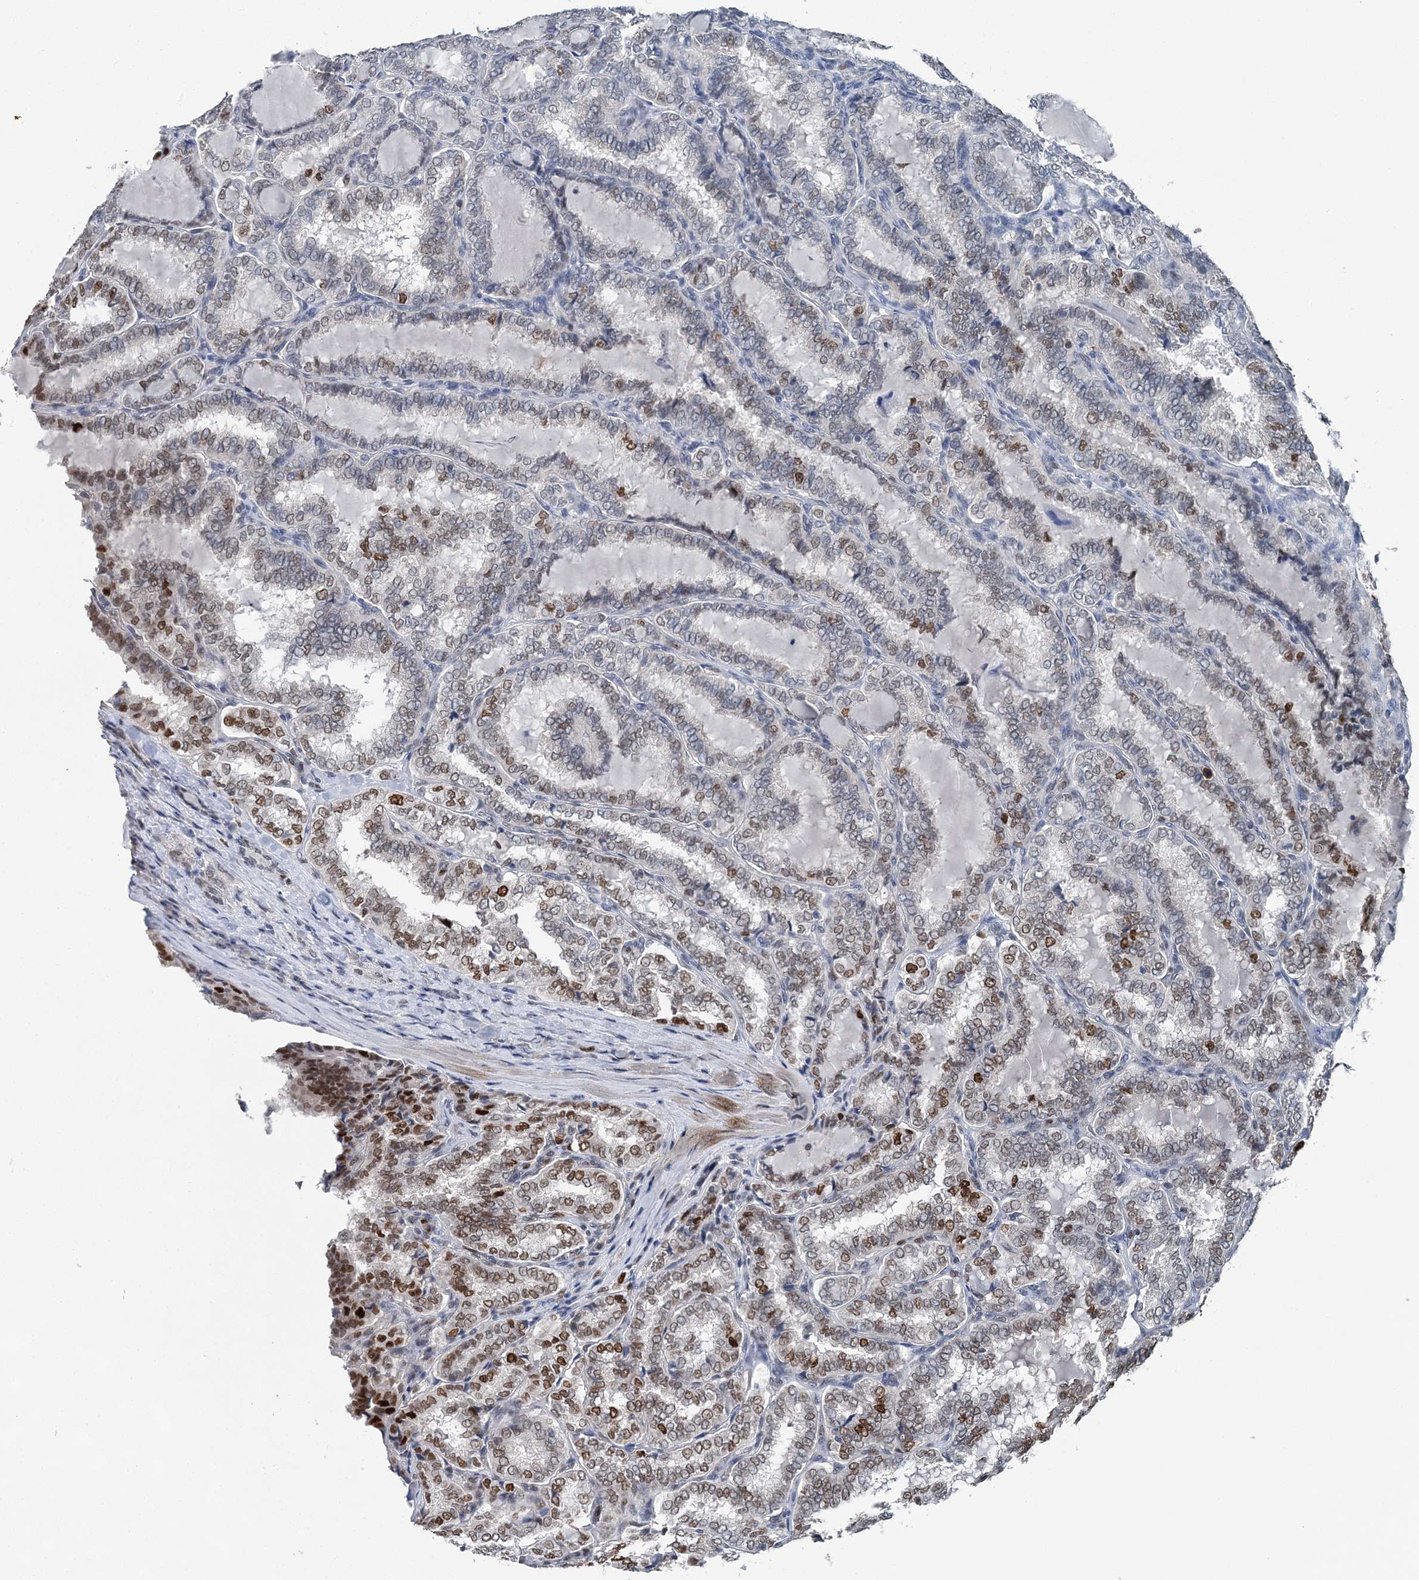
{"staining": {"intensity": "moderate", "quantity": "25%-75%", "location": "nuclear"}, "tissue": "thyroid cancer", "cell_type": "Tumor cells", "image_type": "cancer", "snomed": [{"axis": "morphology", "description": "Normal tissue, NOS"}, {"axis": "morphology", "description": "Papillary adenocarcinoma, NOS"}, {"axis": "topography", "description": "Thyroid gland"}], "caption": "About 25%-75% of tumor cells in human thyroid papillary adenocarcinoma display moderate nuclear protein staining as visualized by brown immunohistochemical staining.", "gene": "HAT1", "patient": {"sex": "female", "age": 30}}